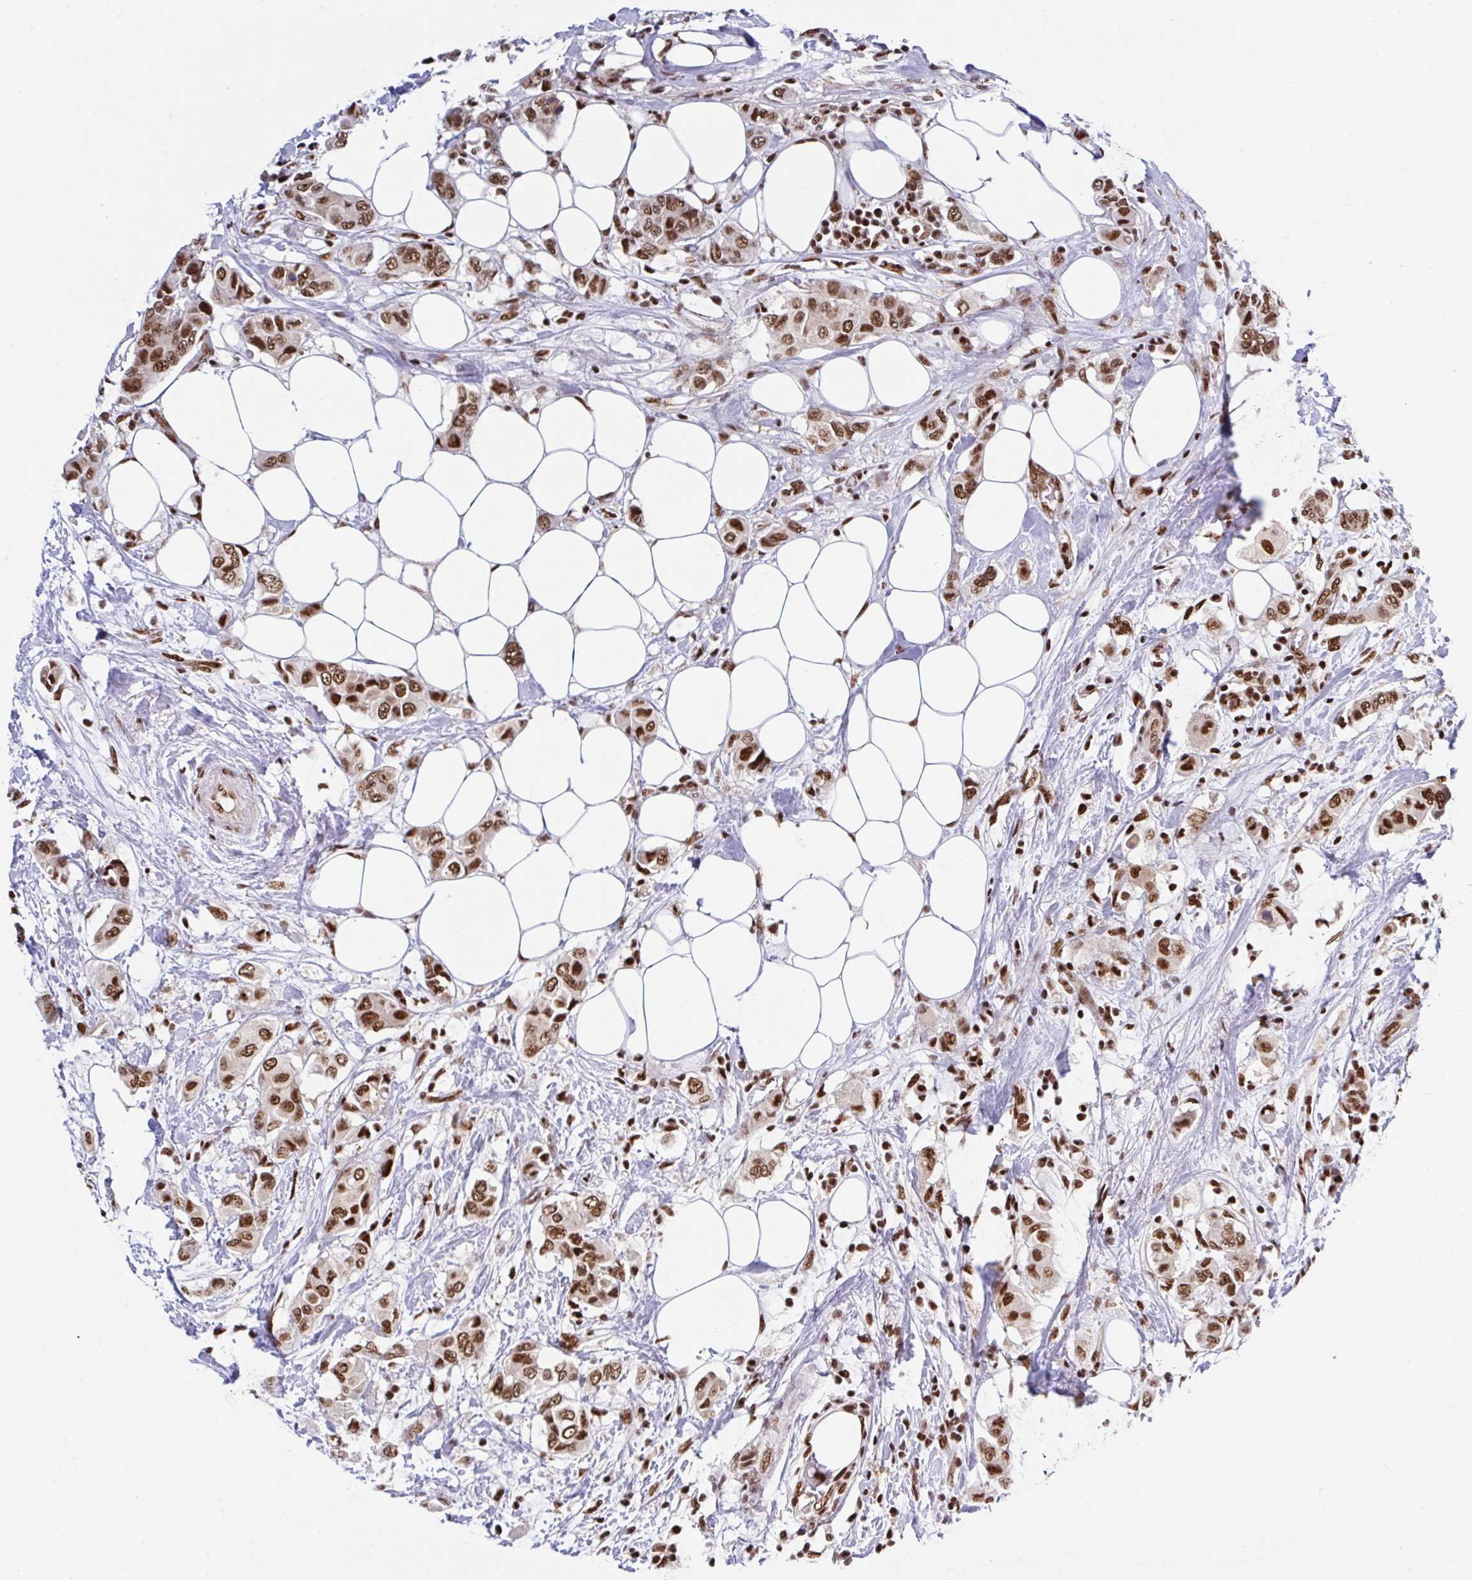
{"staining": {"intensity": "moderate", "quantity": ">75%", "location": "nuclear"}, "tissue": "breast cancer", "cell_type": "Tumor cells", "image_type": "cancer", "snomed": [{"axis": "morphology", "description": "Lobular carcinoma"}, {"axis": "topography", "description": "Breast"}], "caption": "Immunohistochemical staining of breast cancer (lobular carcinoma) displays medium levels of moderate nuclear expression in about >75% of tumor cells.", "gene": "ABCA9", "patient": {"sex": "female", "age": 51}}